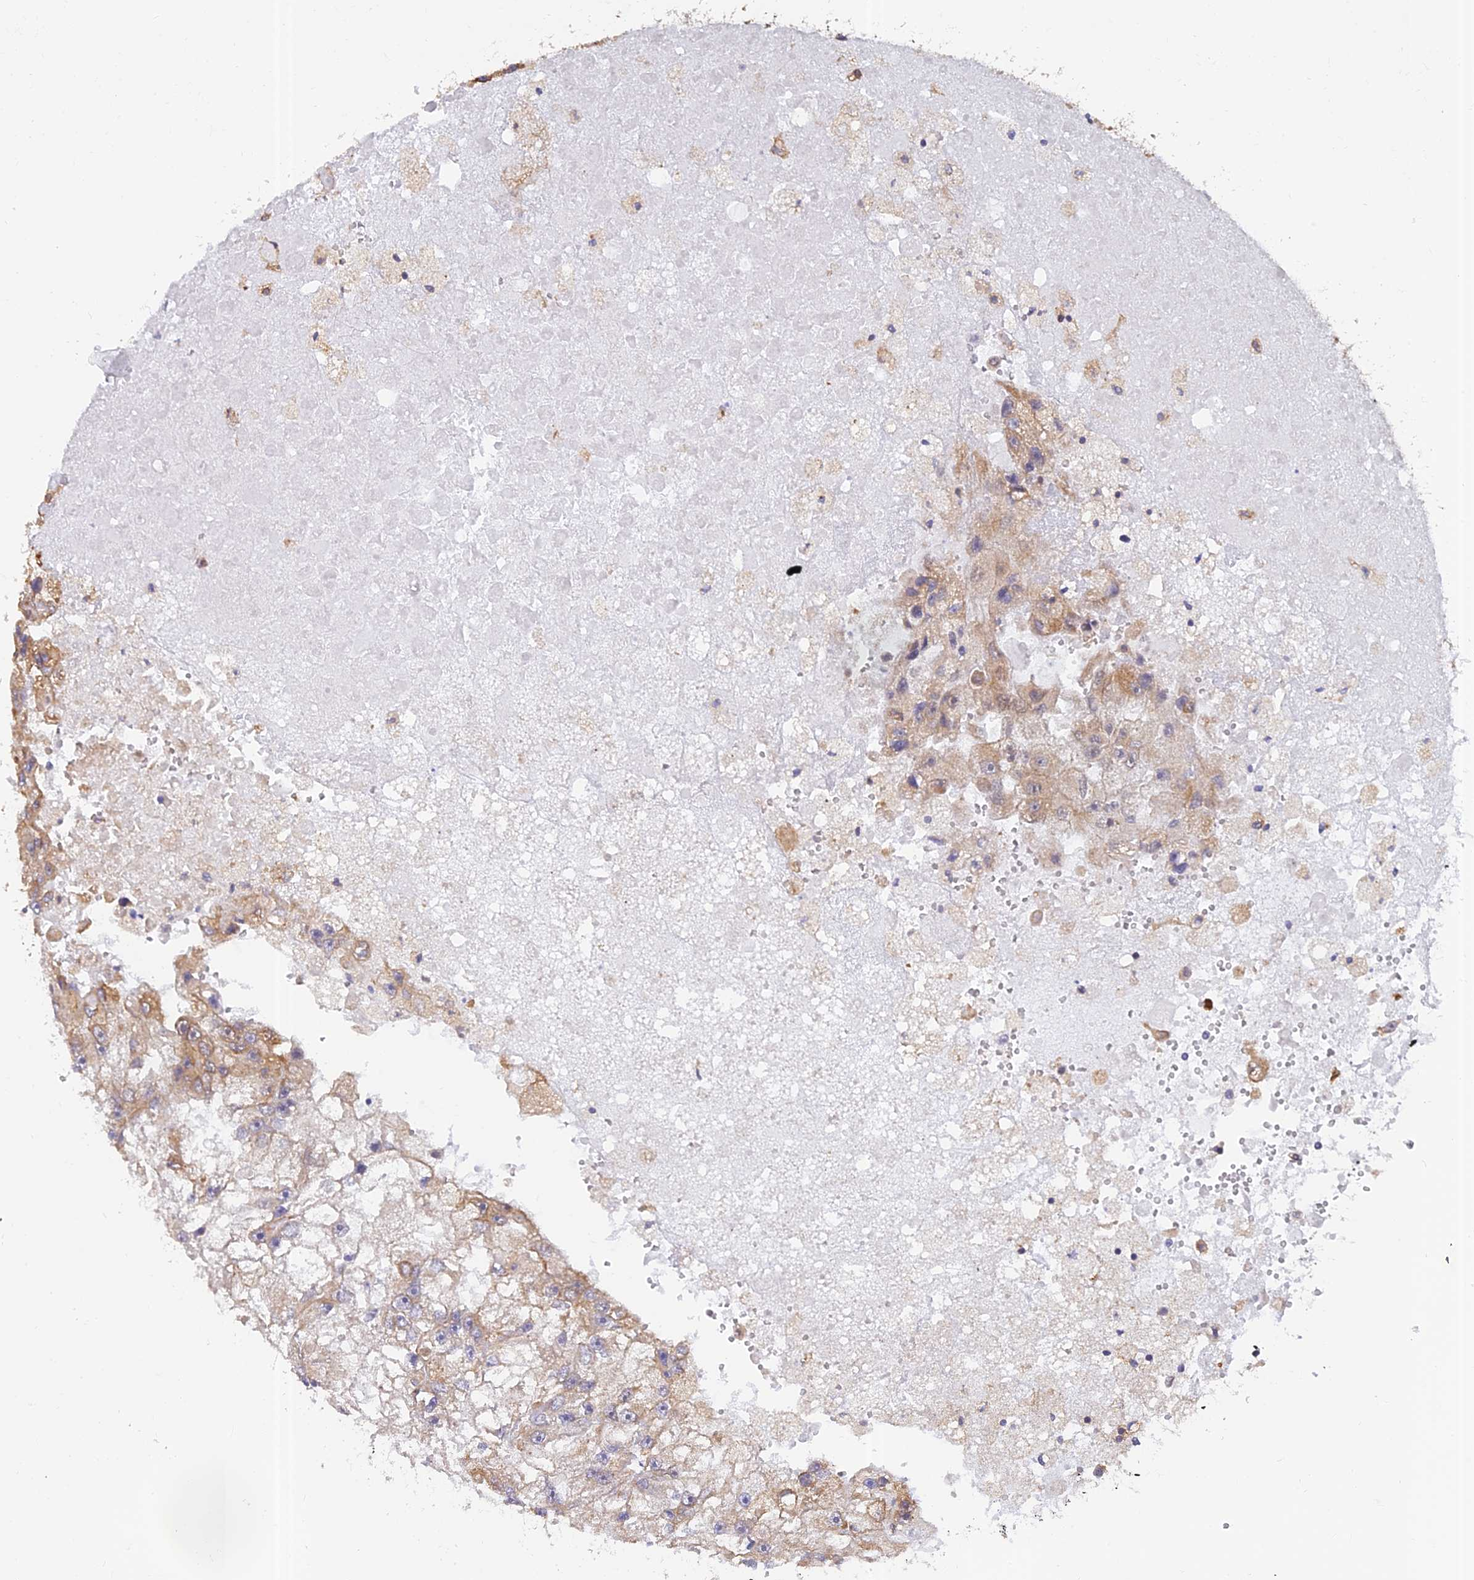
{"staining": {"intensity": "moderate", "quantity": "<25%", "location": "cytoplasmic/membranous"}, "tissue": "renal cancer", "cell_type": "Tumor cells", "image_type": "cancer", "snomed": [{"axis": "morphology", "description": "Adenocarcinoma, NOS"}, {"axis": "topography", "description": "Kidney"}], "caption": "Immunohistochemistry (IHC) staining of renal cancer, which reveals low levels of moderate cytoplasmic/membranous positivity in about <25% of tumor cells indicating moderate cytoplasmic/membranous protein expression. The staining was performed using DAB (brown) for protein detection and nuclei were counterstained in hematoxylin (blue).", "gene": "PAGR1", "patient": {"sex": "male", "age": 63}}